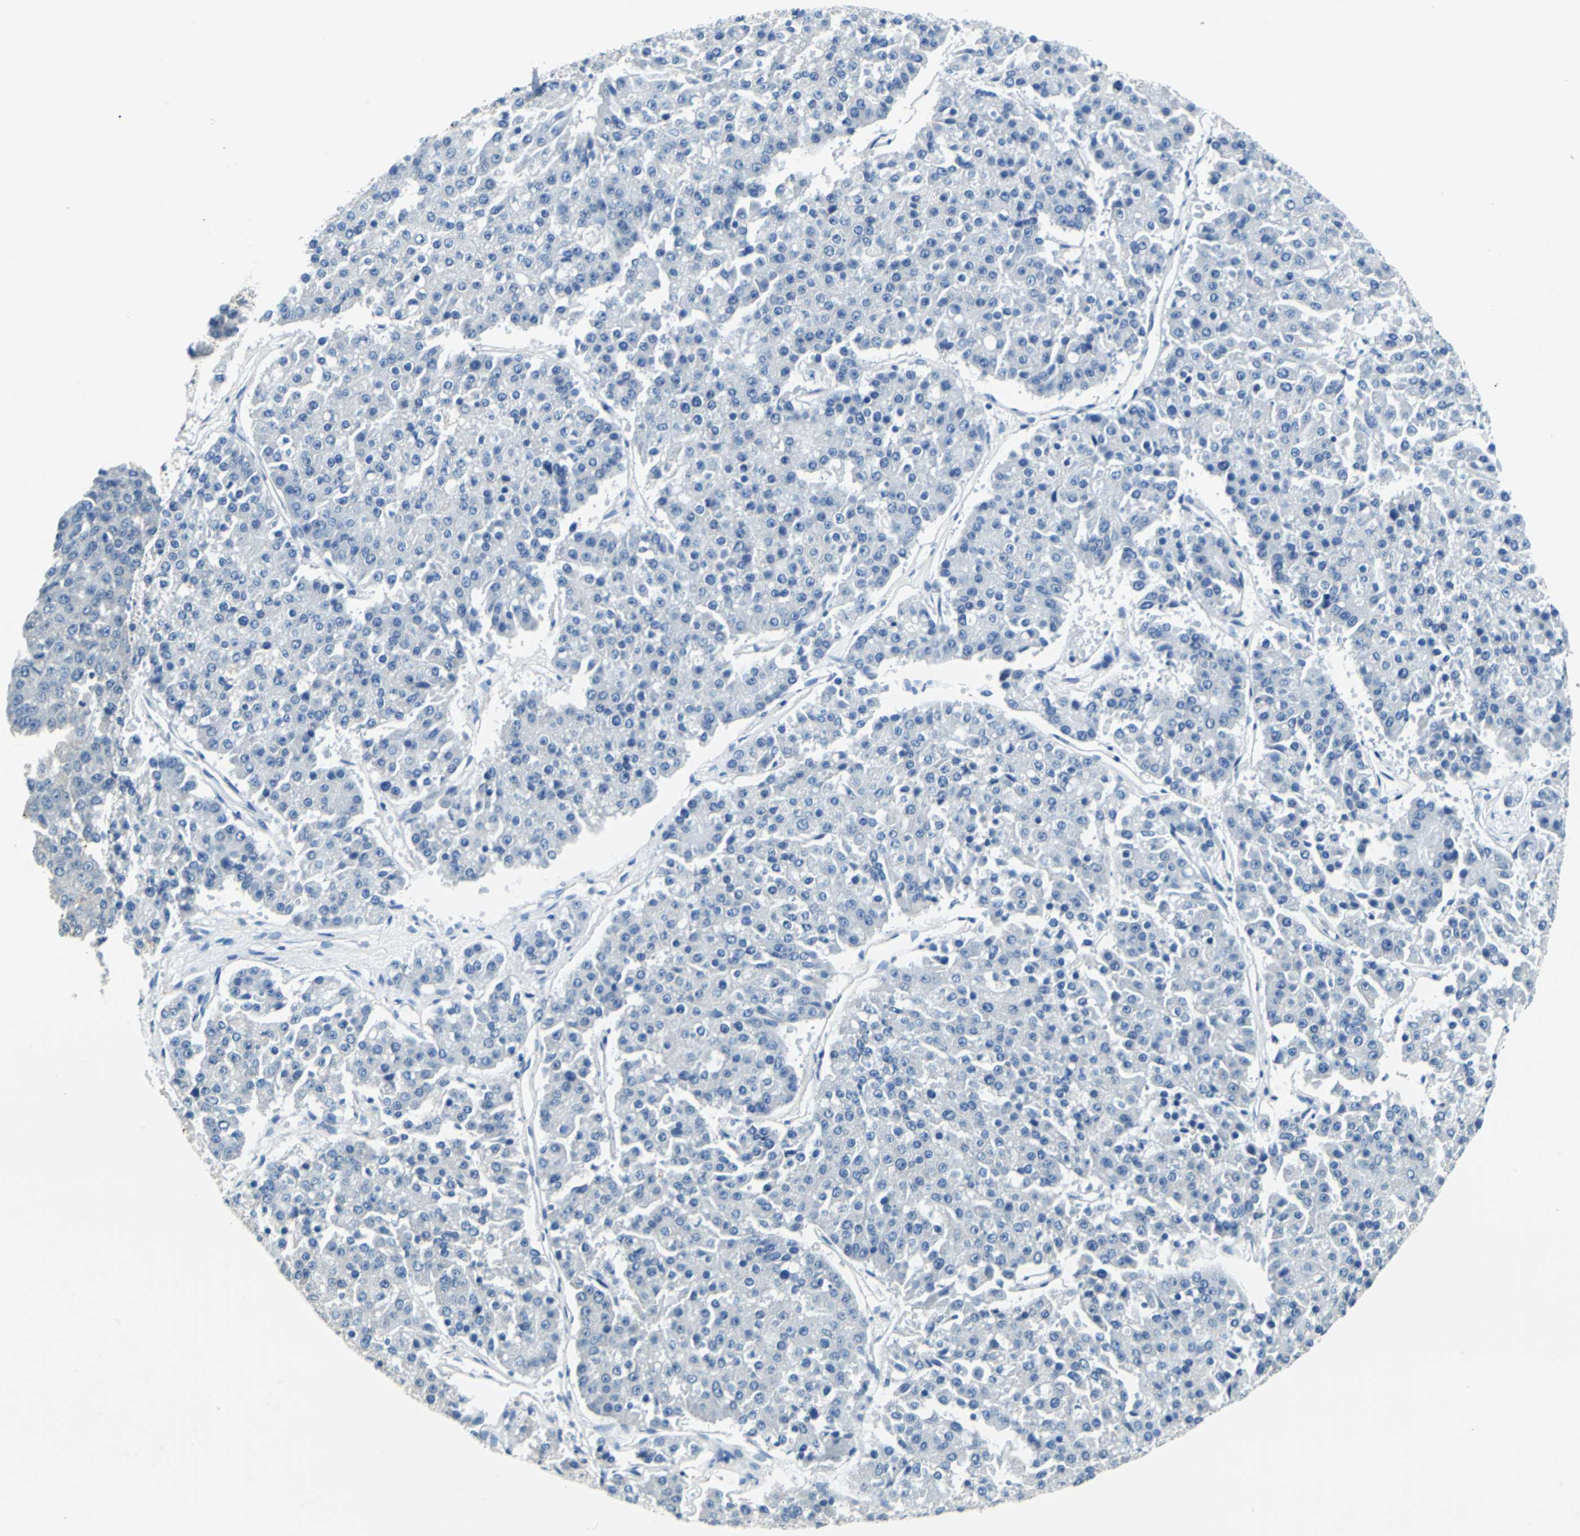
{"staining": {"intensity": "negative", "quantity": "none", "location": "none"}, "tissue": "pancreatic cancer", "cell_type": "Tumor cells", "image_type": "cancer", "snomed": [{"axis": "morphology", "description": "Adenocarcinoma, NOS"}, {"axis": "topography", "description": "Pancreas"}], "caption": "A photomicrograph of human pancreatic cancer is negative for staining in tumor cells.", "gene": "TEX264", "patient": {"sex": "male", "age": 50}}